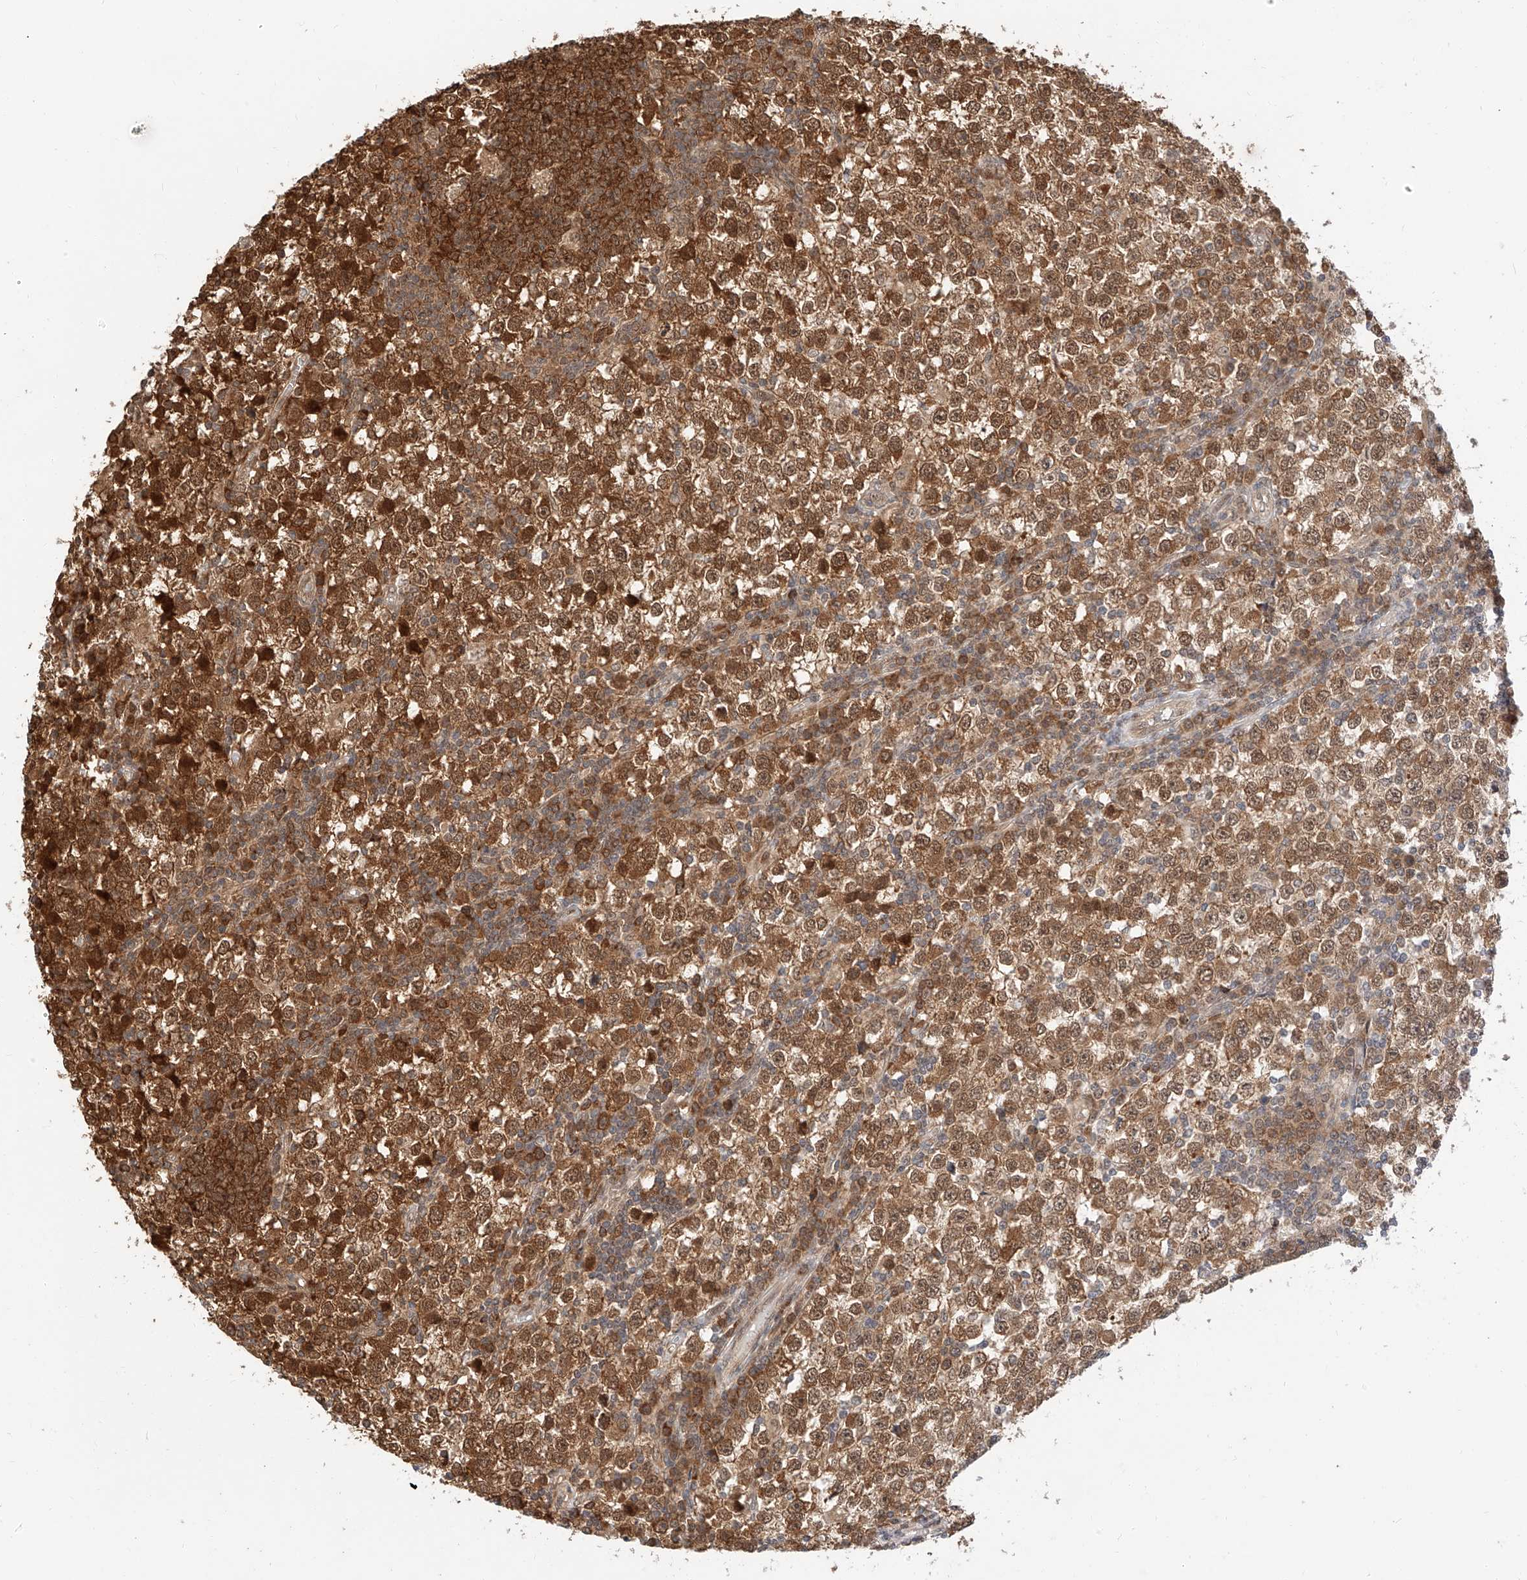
{"staining": {"intensity": "moderate", "quantity": ">75%", "location": "cytoplasmic/membranous,nuclear"}, "tissue": "testis cancer", "cell_type": "Tumor cells", "image_type": "cancer", "snomed": [{"axis": "morphology", "description": "Seminoma, NOS"}, {"axis": "topography", "description": "Testis"}], "caption": "Protein expression analysis of human seminoma (testis) reveals moderate cytoplasmic/membranous and nuclear positivity in about >75% of tumor cells. Ihc stains the protein of interest in brown and the nuclei are stained blue.", "gene": "EIF4H", "patient": {"sex": "male", "age": 65}}